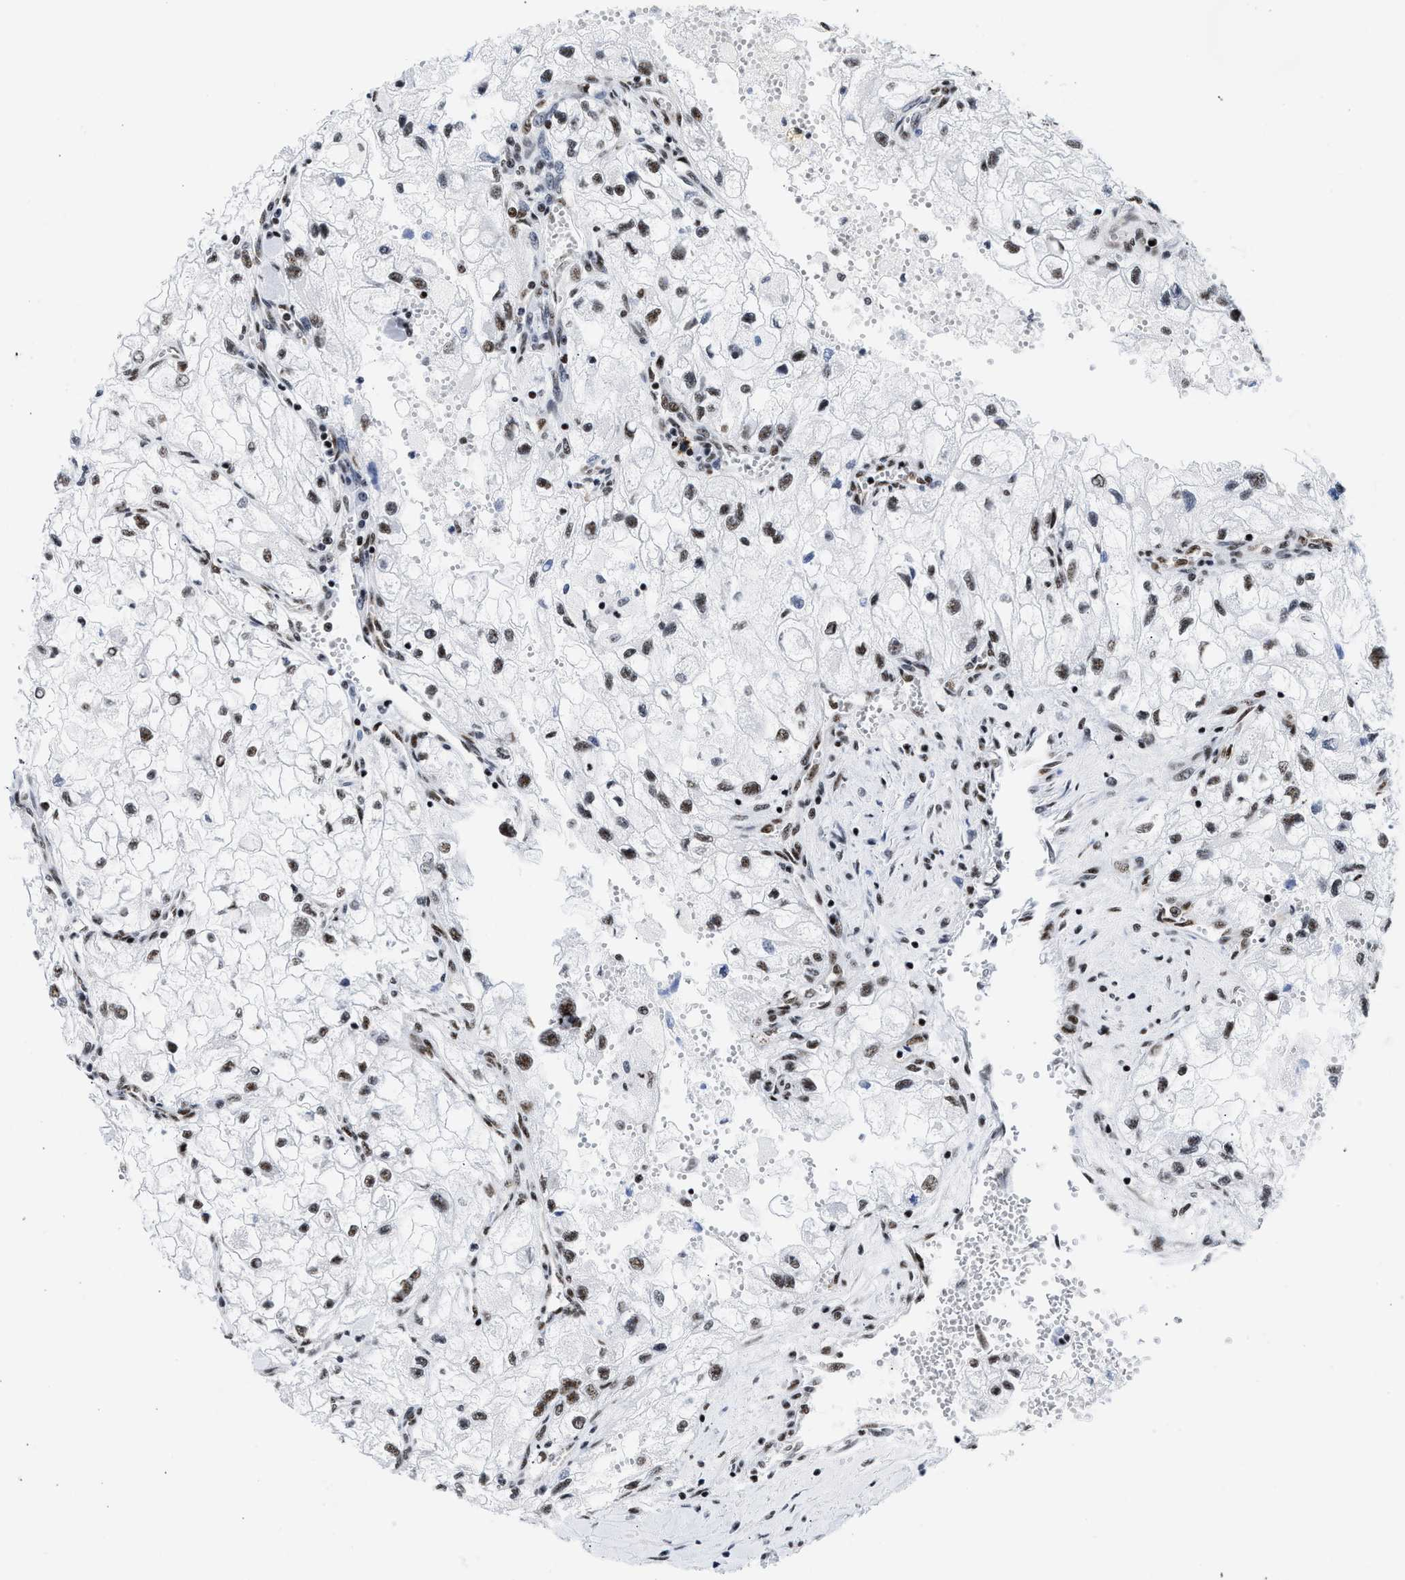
{"staining": {"intensity": "moderate", "quantity": ">75%", "location": "nuclear"}, "tissue": "renal cancer", "cell_type": "Tumor cells", "image_type": "cancer", "snomed": [{"axis": "morphology", "description": "Adenocarcinoma, NOS"}, {"axis": "topography", "description": "Kidney"}], "caption": "Immunohistochemical staining of renal adenocarcinoma exhibits moderate nuclear protein expression in approximately >75% of tumor cells.", "gene": "RBM8A", "patient": {"sex": "female", "age": 70}}